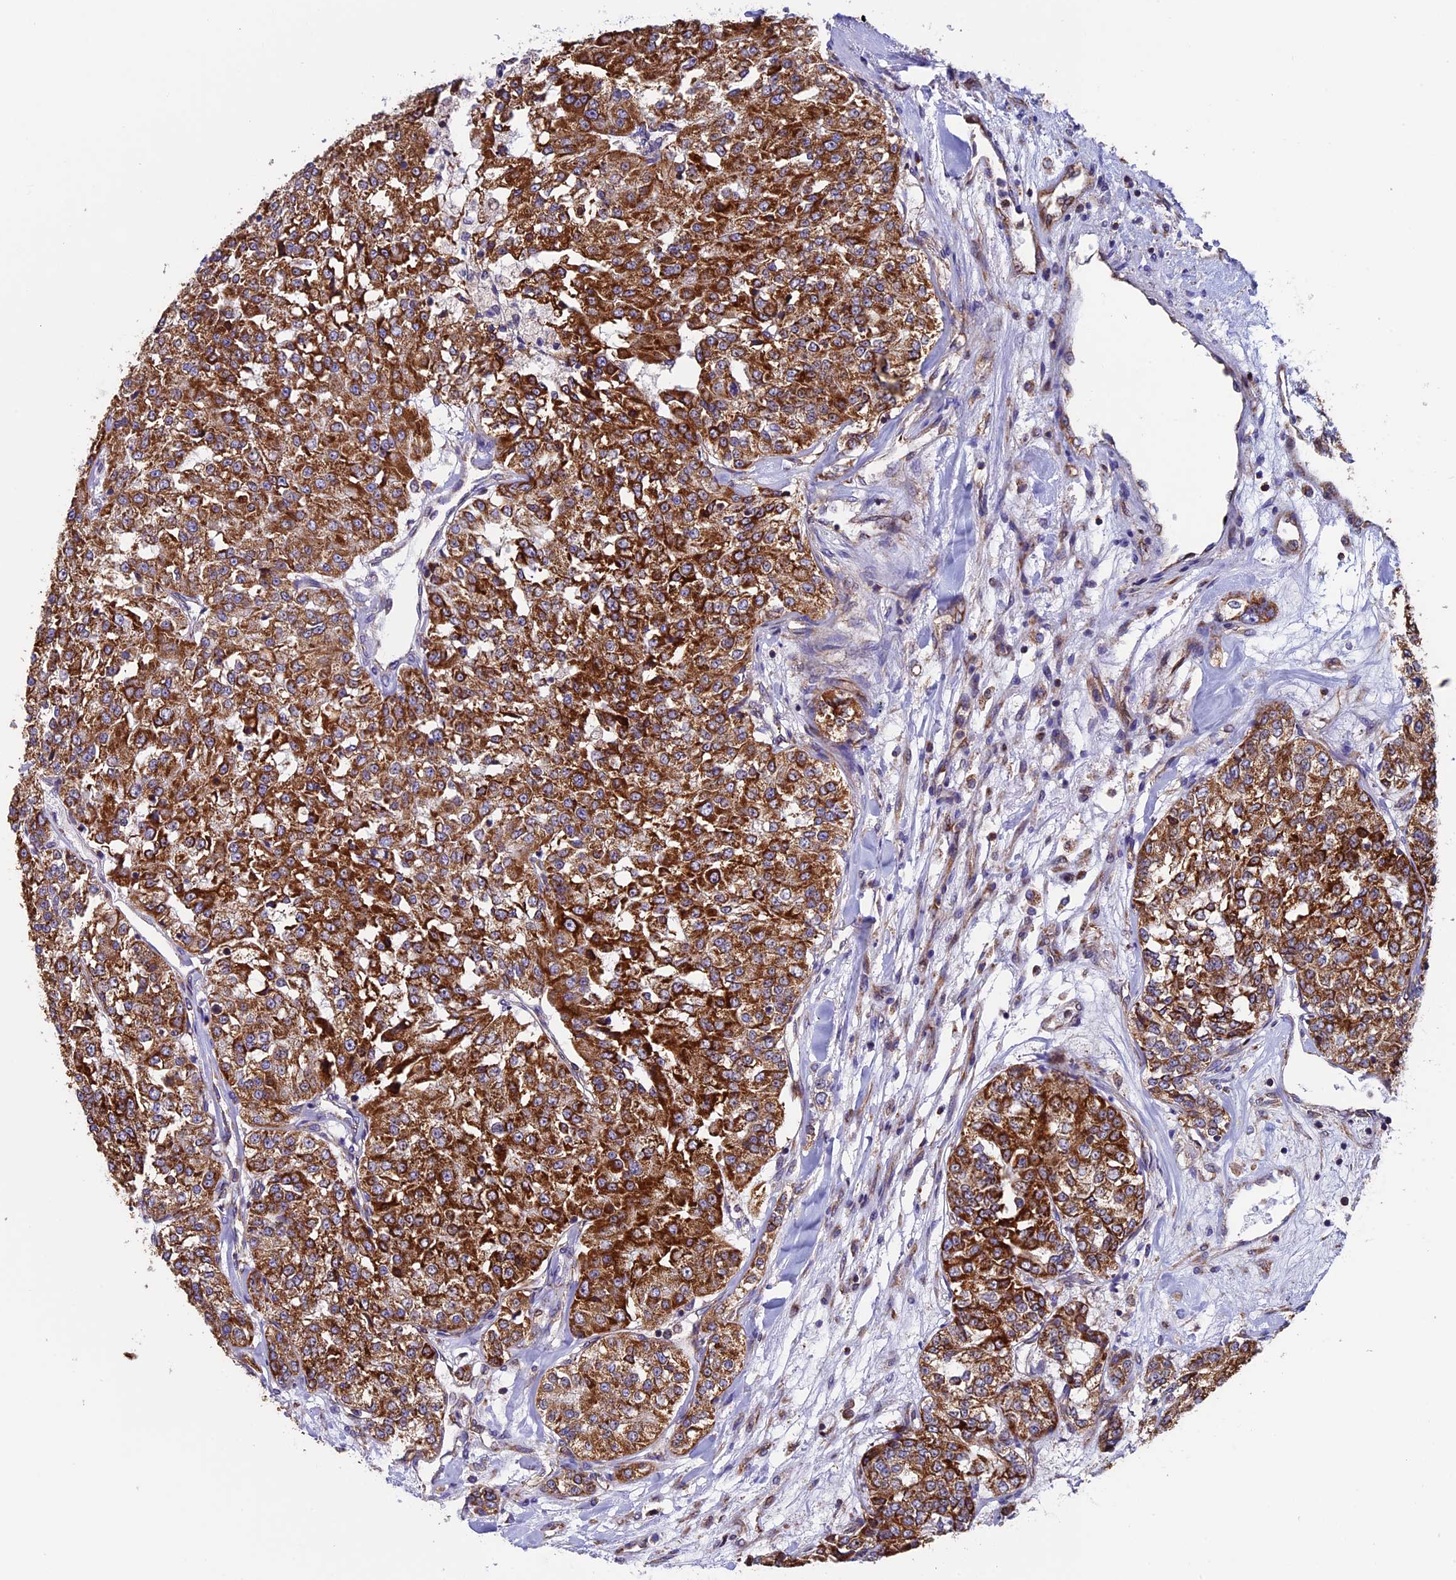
{"staining": {"intensity": "strong", "quantity": ">75%", "location": "cytoplasmic/membranous"}, "tissue": "renal cancer", "cell_type": "Tumor cells", "image_type": "cancer", "snomed": [{"axis": "morphology", "description": "Adenocarcinoma, NOS"}, {"axis": "topography", "description": "Kidney"}], "caption": "Strong cytoplasmic/membranous protein staining is appreciated in approximately >75% of tumor cells in renal adenocarcinoma. (DAB (3,3'-diaminobenzidine) IHC with brightfield microscopy, high magnification).", "gene": "SLC9A5", "patient": {"sex": "female", "age": 63}}